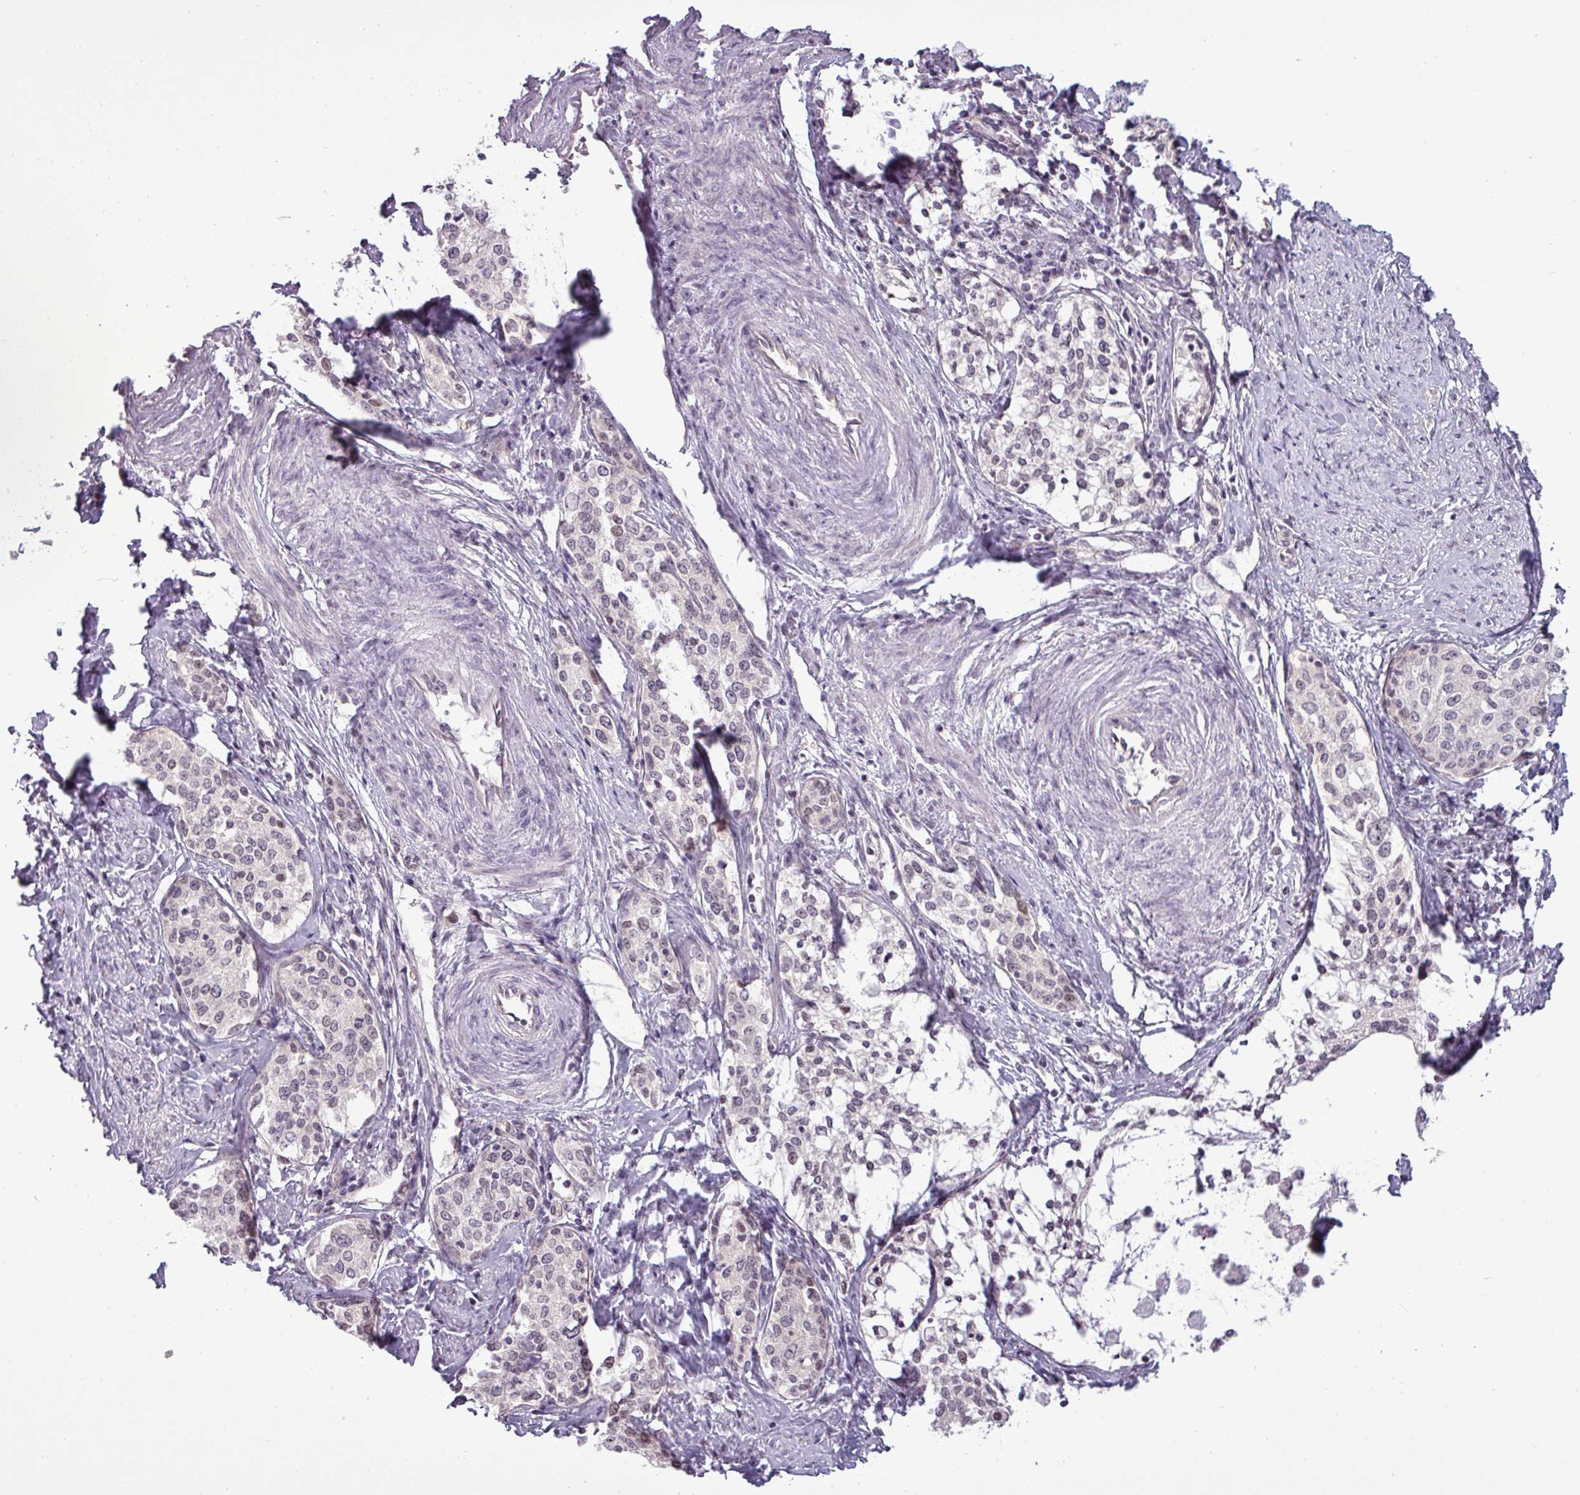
{"staining": {"intensity": "negative", "quantity": "none", "location": "none"}, "tissue": "cervical cancer", "cell_type": "Tumor cells", "image_type": "cancer", "snomed": [{"axis": "morphology", "description": "Squamous cell carcinoma, NOS"}, {"axis": "morphology", "description": "Adenocarcinoma, NOS"}, {"axis": "topography", "description": "Cervix"}], "caption": "A high-resolution histopathology image shows IHC staining of cervical cancer, which exhibits no significant positivity in tumor cells.", "gene": "GPT2", "patient": {"sex": "female", "age": 52}}